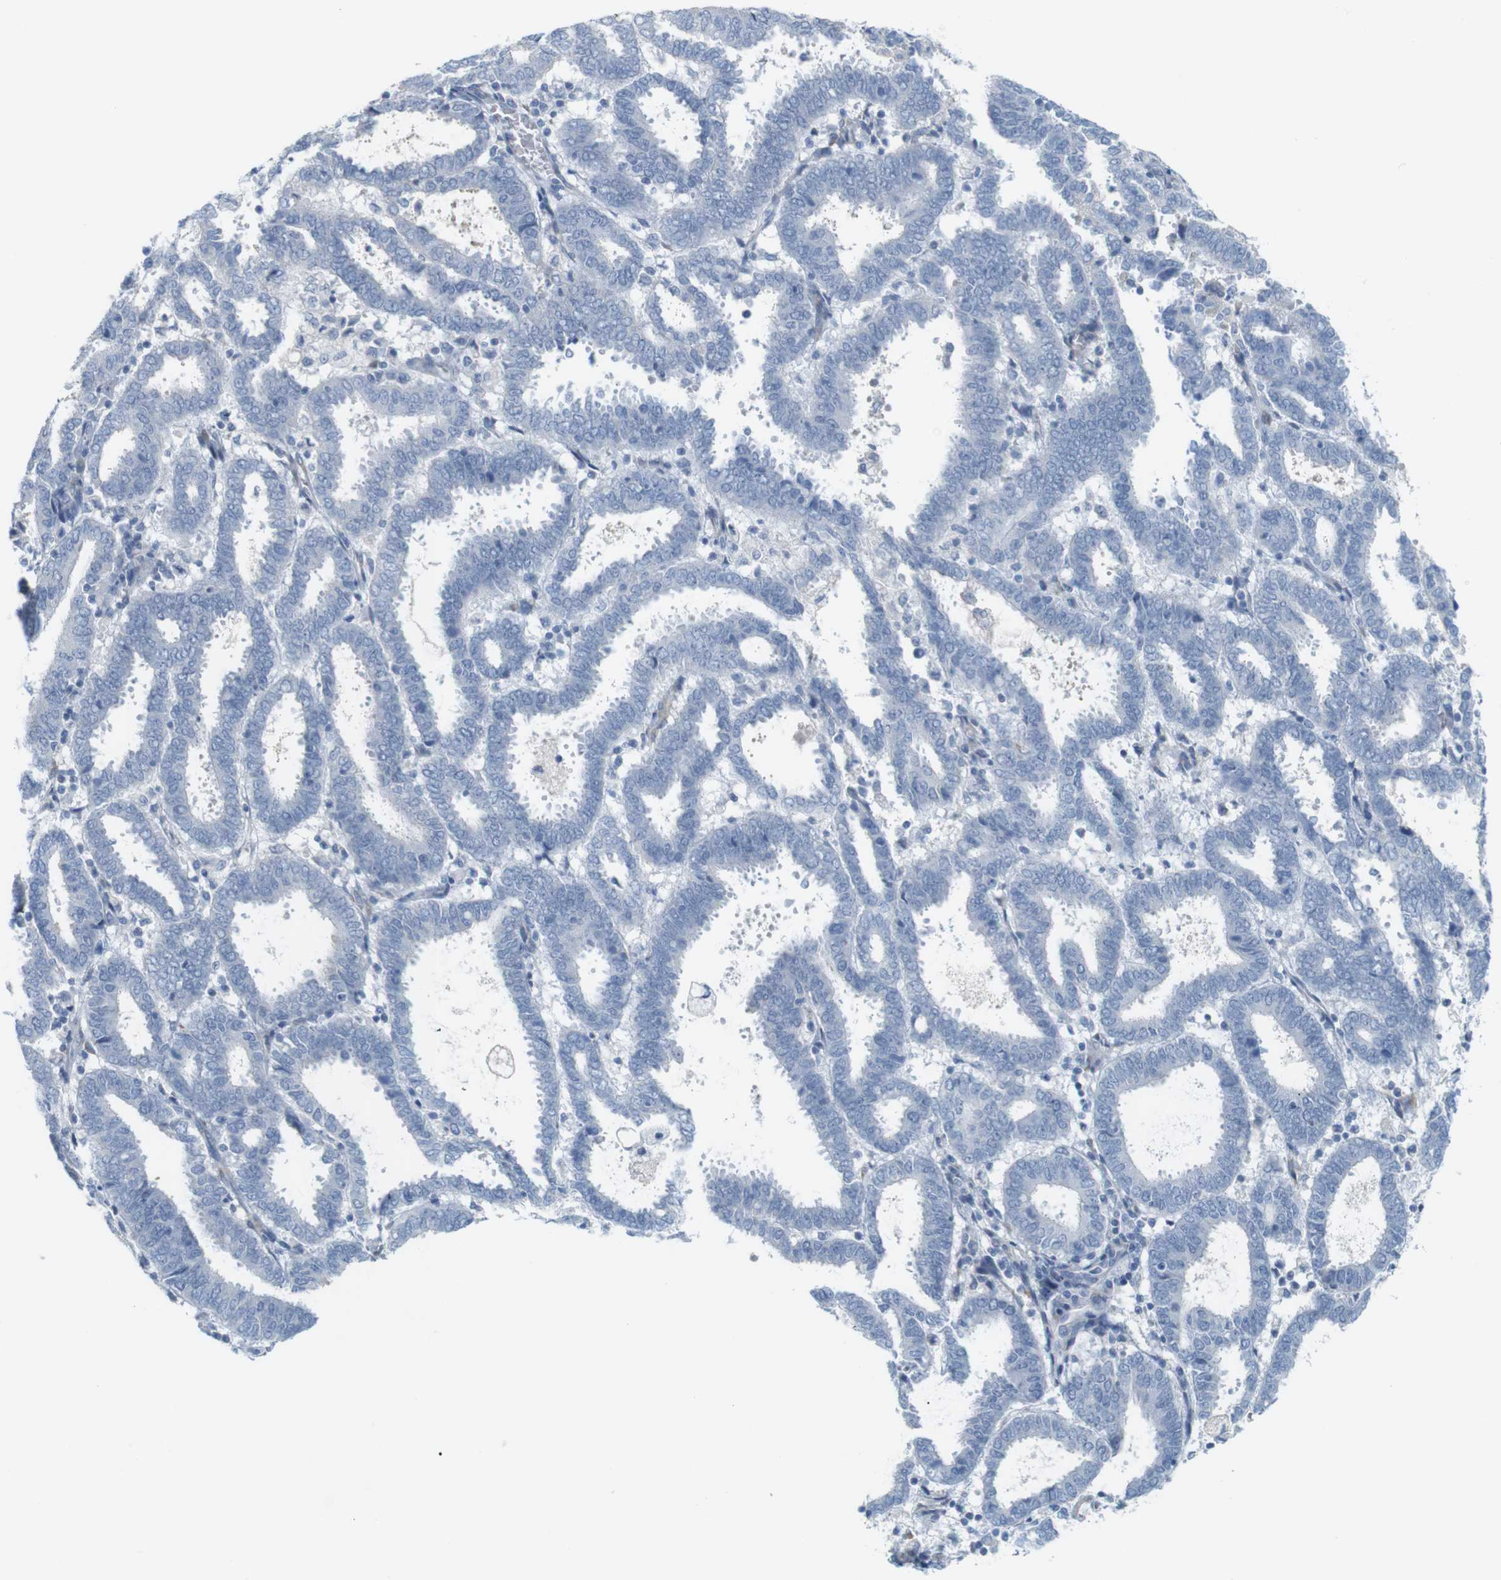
{"staining": {"intensity": "negative", "quantity": "none", "location": "none"}, "tissue": "endometrial cancer", "cell_type": "Tumor cells", "image_type": "cancer", "snomed": [{"axis": "morphology", "description": "Adenocarcinoma, NOS"}, {"axis": "topography", "description": "Uterus"}], "caption": "DAB immunohistochemical staining of adenocarcinoma (endometrial) demonstrates no significant positivity in tumor cells. The staining was performed using DAB (3,3'-diaminobenzidine) to visualize the protein expression in brown, while the nuclei were stained in blue with hematoxylin (Magnification: 20x).", "gene": "RGS9", "patient": {"sex": "female", "age": 83}}